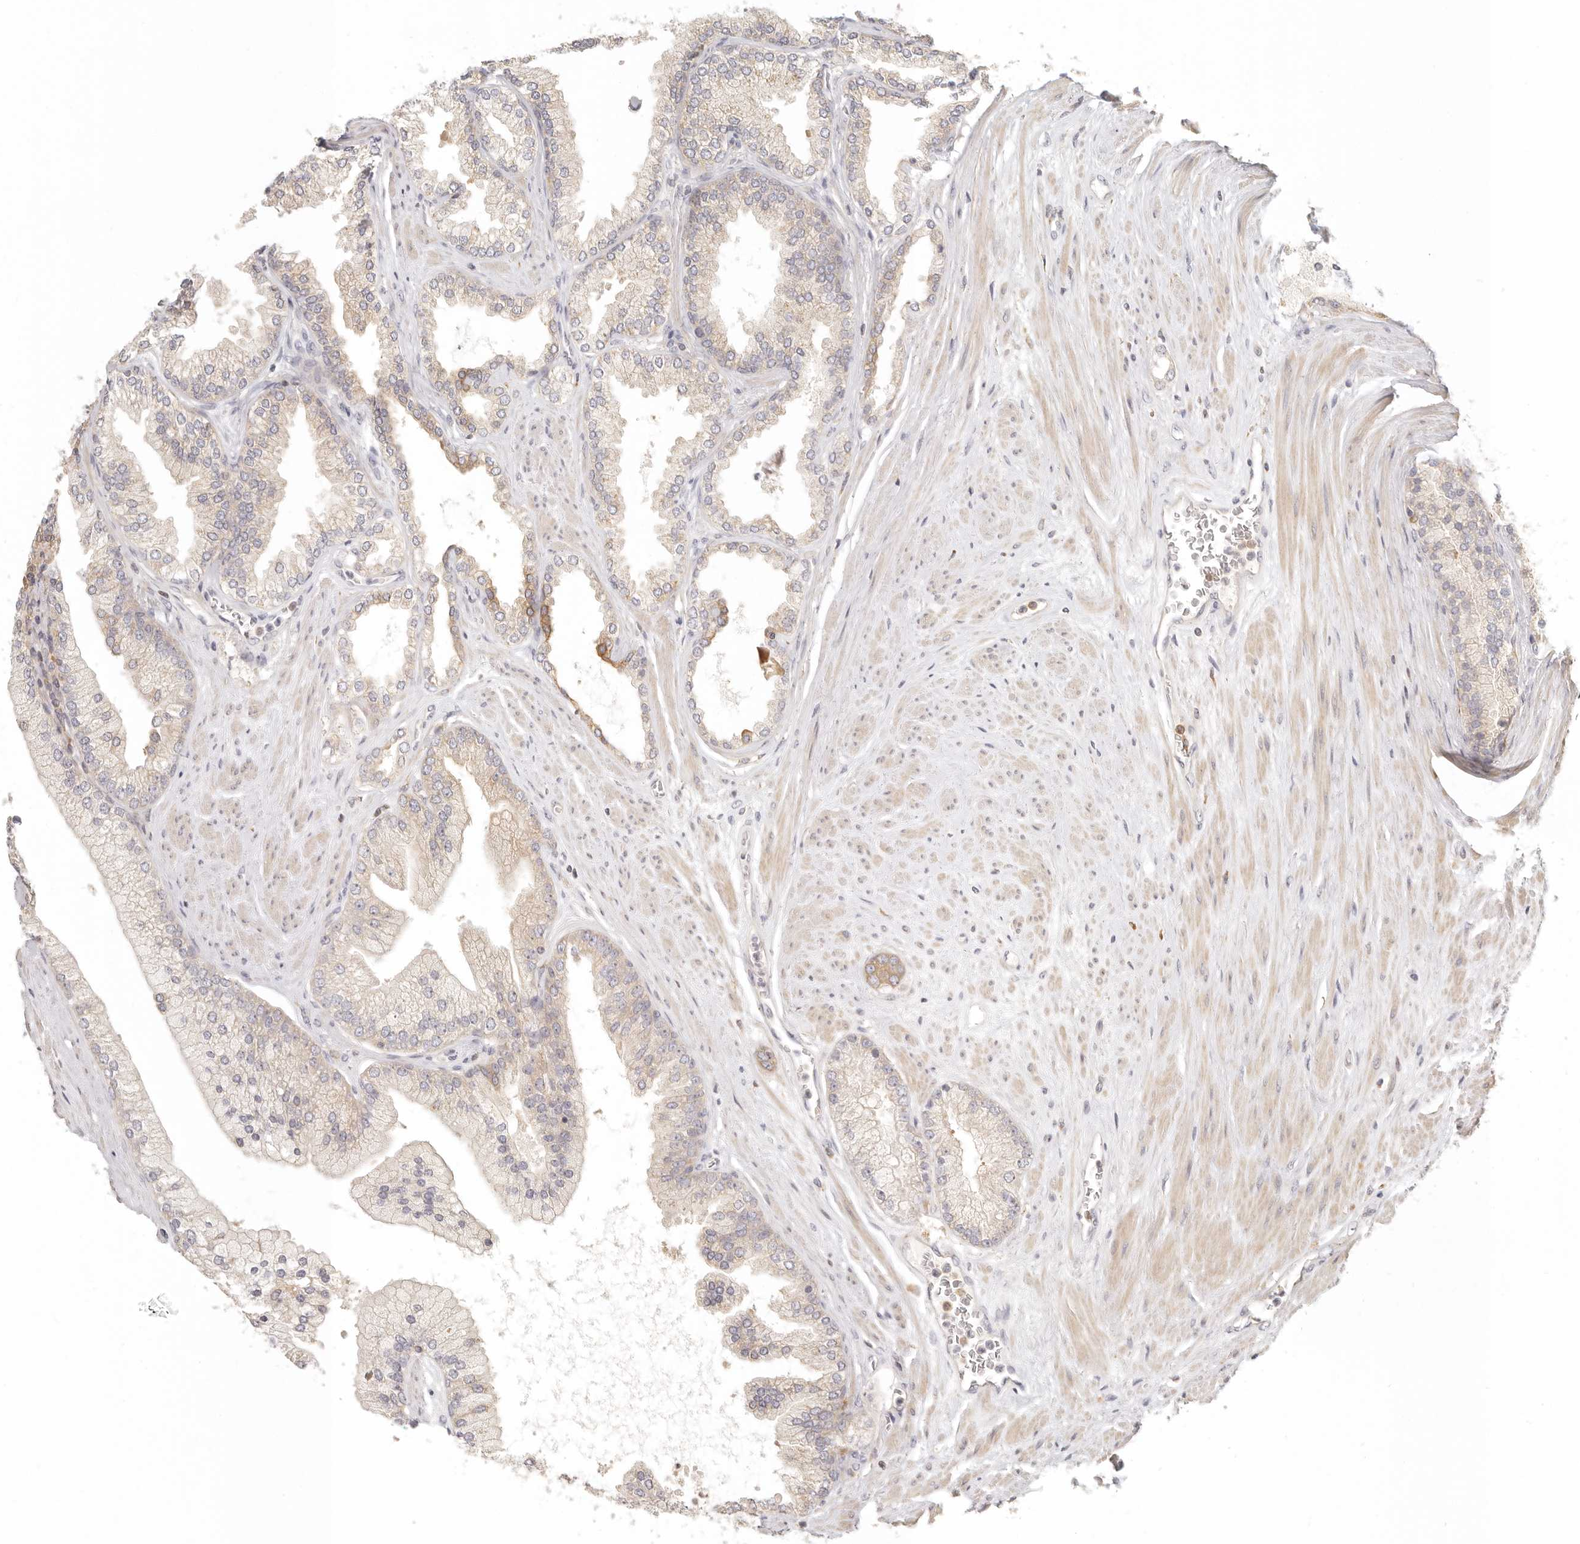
{"staining": {"intensity": "moderate", "quantity": "<25%", "location": "cytoplasmic/membranous"}, "tissue": "prostate cancer", "cell_type": "Tumor cells", "image_type": "cancer", "snomed": [{"axis": "morphology", "description": "Adenocarcinoma, High grade"}, {"axis": "topography", "description": "Prostate"}], "caption": "Prostate cancer stained with IHC reveals moderate cytoplasmic/membranous staining in approximately <25% of tumor cells.", "gene": "ANXA9", "patient": {"sex": "male", "age": 58}}